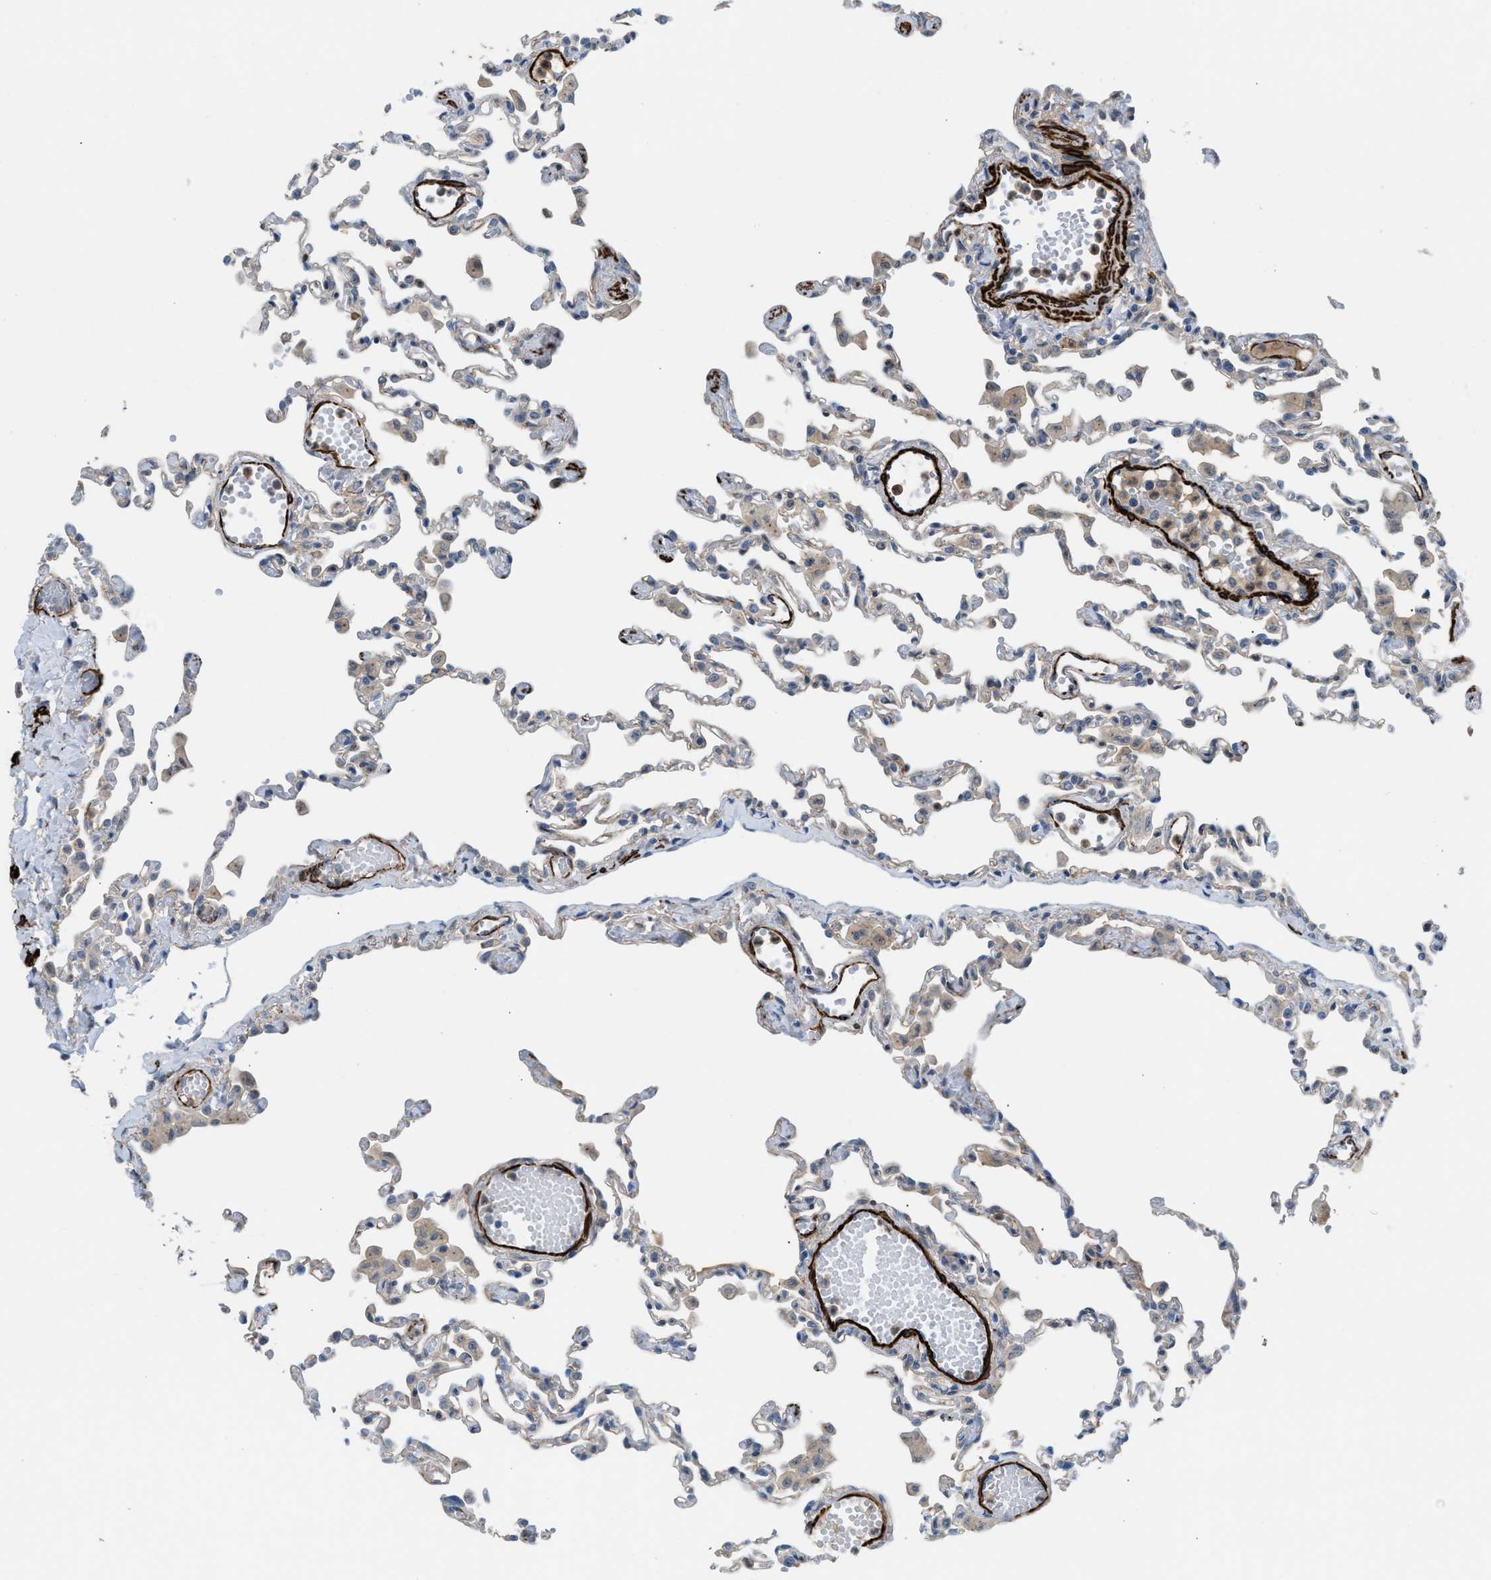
{"staining": {"intensity": "weak", "quantity": "<25%", "location": "cytoplasmic/membranous"}, "tissue": "lung", "cell_type": "Alveolar cells", "image_type": "normal", "snomed": [{"axis": "morphology", "description": "Normal tissue, NOS"}, {"axis": "topography", "description": "Bronchus"}, {"axis": "topography", "description": "Lung"}], "caption": "This is an IHC histopathology image of benign human lung. There is no positivity in alveolar cells.", "gene": "NQO2", "patient": {"sex": "female", "age": 49}}